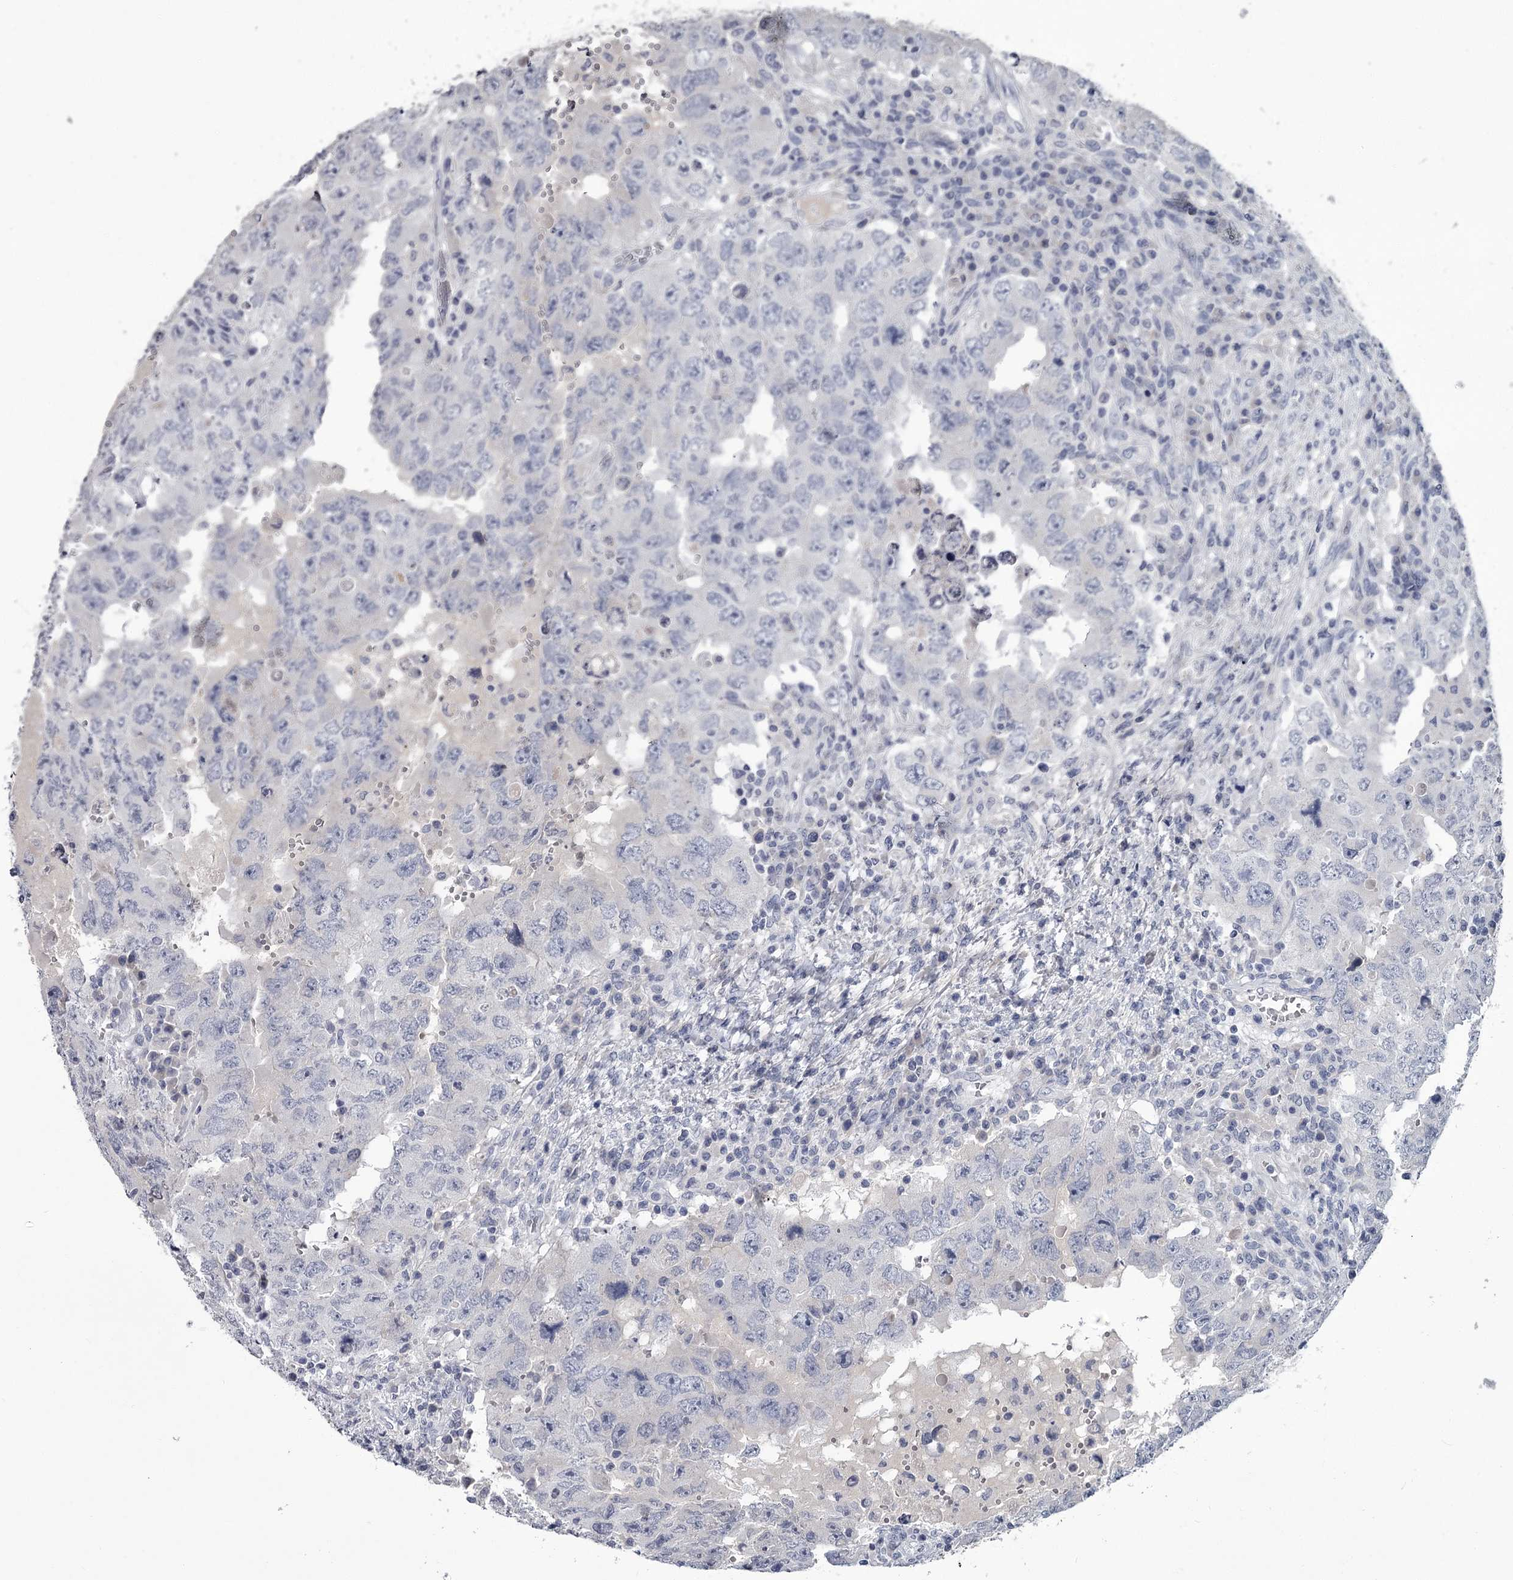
{"staining": {"intensity": "negative", "quantity": "none", "location": "none"}, "tissue": "testis cancer", "cell_type": "Tumor cells", "image_type": "cancer", "snomed": [{"axis": "morphology", "description": "Carcinoma, Embryonal, NOS"}, {"axis": "topography", "description": "Testis"}], "caption": "Tumor cells show no significant positivity in testis embryonal carcinoma.", "gene": "DAO", "patient": {"sex": "male", "age": 26}}